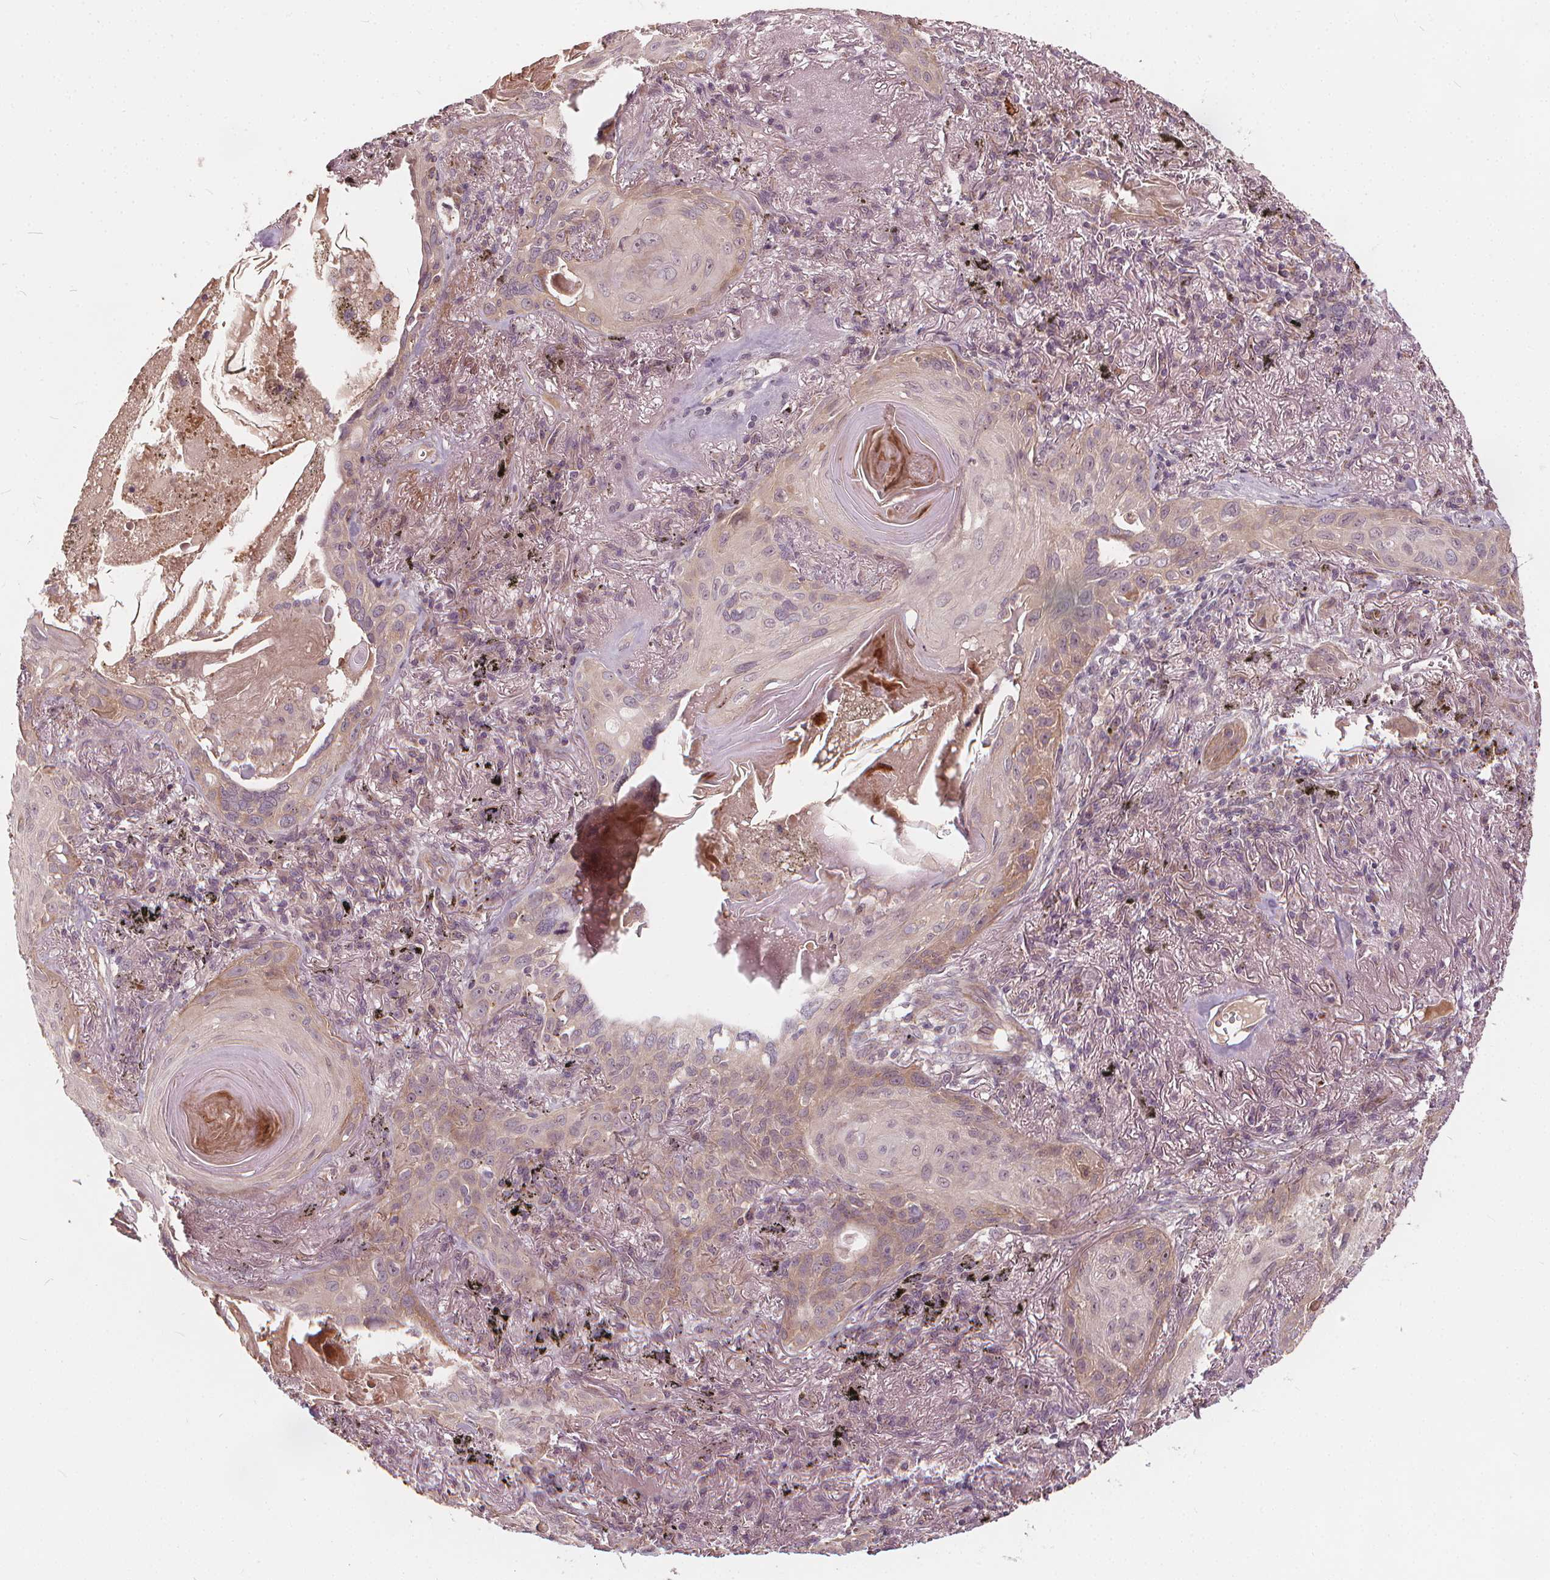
{"staining": {"intensity": "weak", "quantity": "<25%", "location": "cytoplasmic/membranous"}, "tissue": "lung cancer", "cell_type": "Tumor cells", "image_type": "cancer", "snomed": [{"axis": "morphology", "description": "Squamous cell carcinoma, NOS"}, {"axis": "topography", "description": "Lung"}], "caption": "Immunohistochemistry histopathology image of lung squamous cell carcinoma stained for a protein (brown), which displays no positivity in tumor cells.", "gene": "IPO13", "patient": {"sex": "male", "age": 79}}